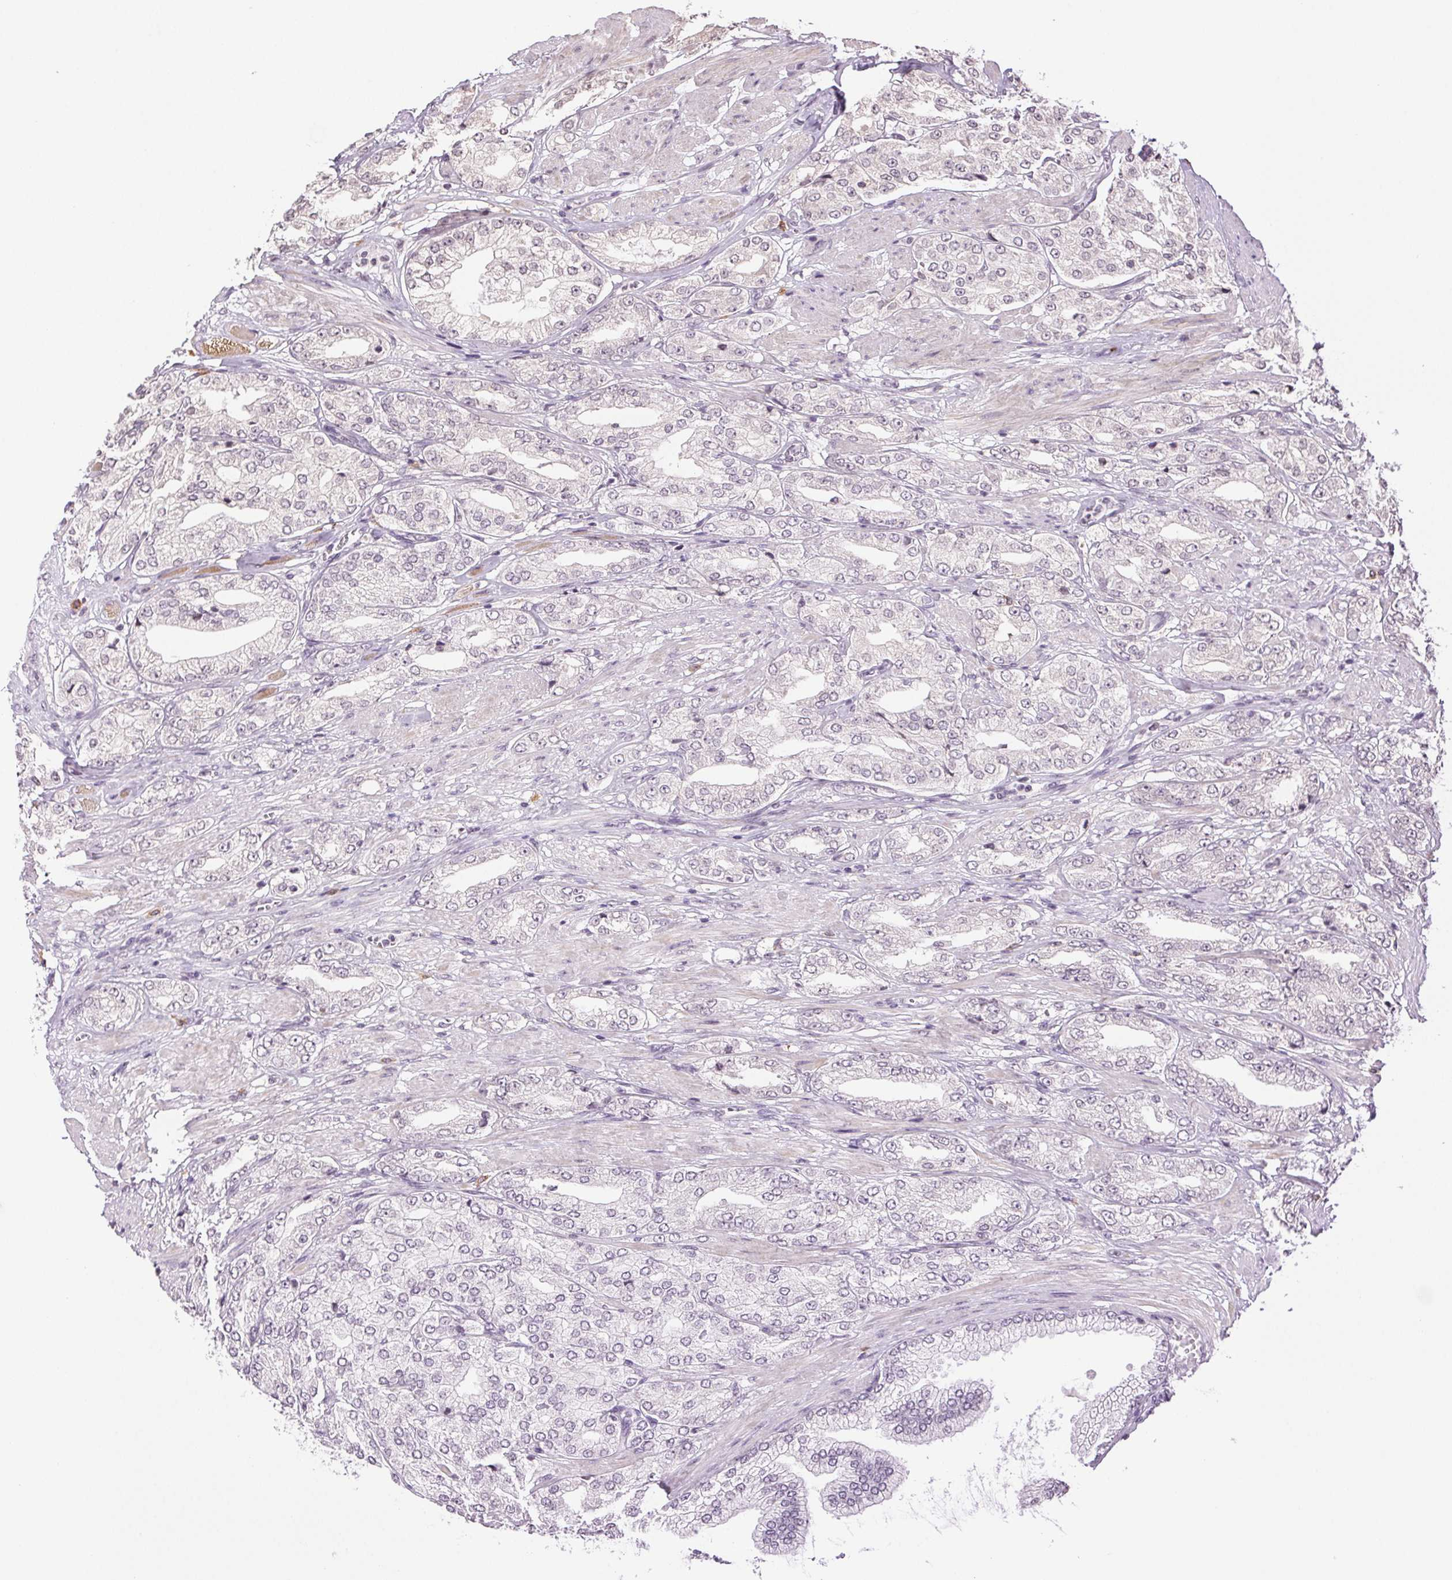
{"staining": {"intensity": "negative", "quantity": "none", "location": "none"}, "tissue": "prostate cancer", "cell_type": "Tumor cells", "image_type": "cancer", "snomed": [{"axis": "morphology", "description": "Adenocarcinoma, High grade"}, {"axis": "topography", "description": "Prostate"}], "caption": "This is an immunohistochemistry (IHC) micrograph of prostate cancer (high-grade adenocarcinoma). There is no expression in tumor cells.", "gene": "TNNT3", "patient": {"sex": "male", "age": 68}}